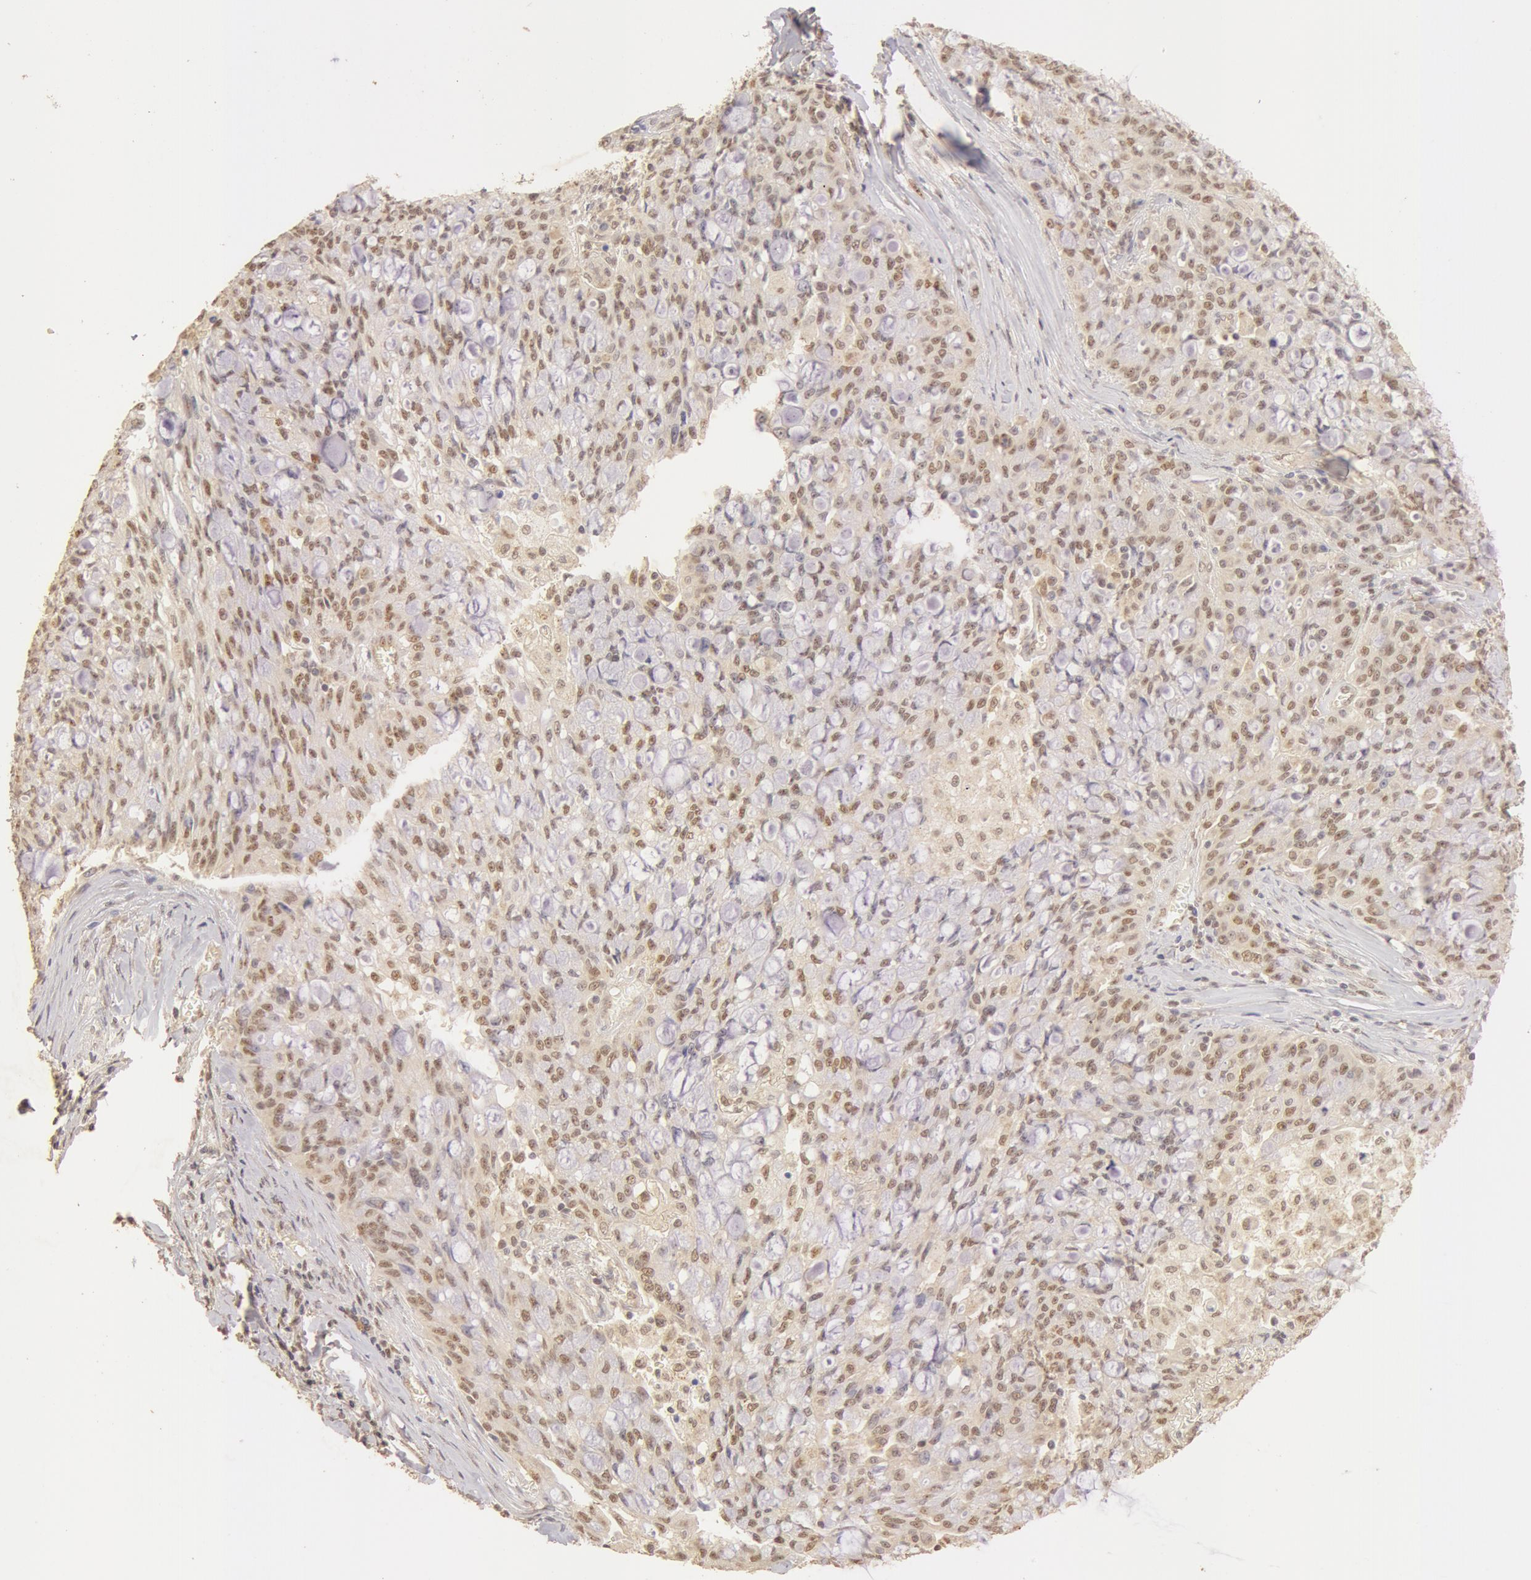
{"staining": {"intensity": "moderate", "quantity": ">75%", "location": "cytoplasmic/membranous,nuclear"}, "tissue": "lung cancer", "cell_type": "Tumor cells", "image_type": "cancer", "snomed": [{"axis": "morphology", "description": "Adenocarcinoma, NOS"}, {"axis": "topography", "description": "Lung"}], "caption": "IHC (DAB) staining of lung adenocarcinoma reveals moderate cytoplasmic/membranous and nuclear protein staining in approximately >75% of tumor cells. The protein of interest is stained brown, and the nuclei are stained in blue (DAB IHC with brightfield microscopy, high magnification).", "gene": "SNRNP70", "patient": {"sex": "female", "age": 44}}